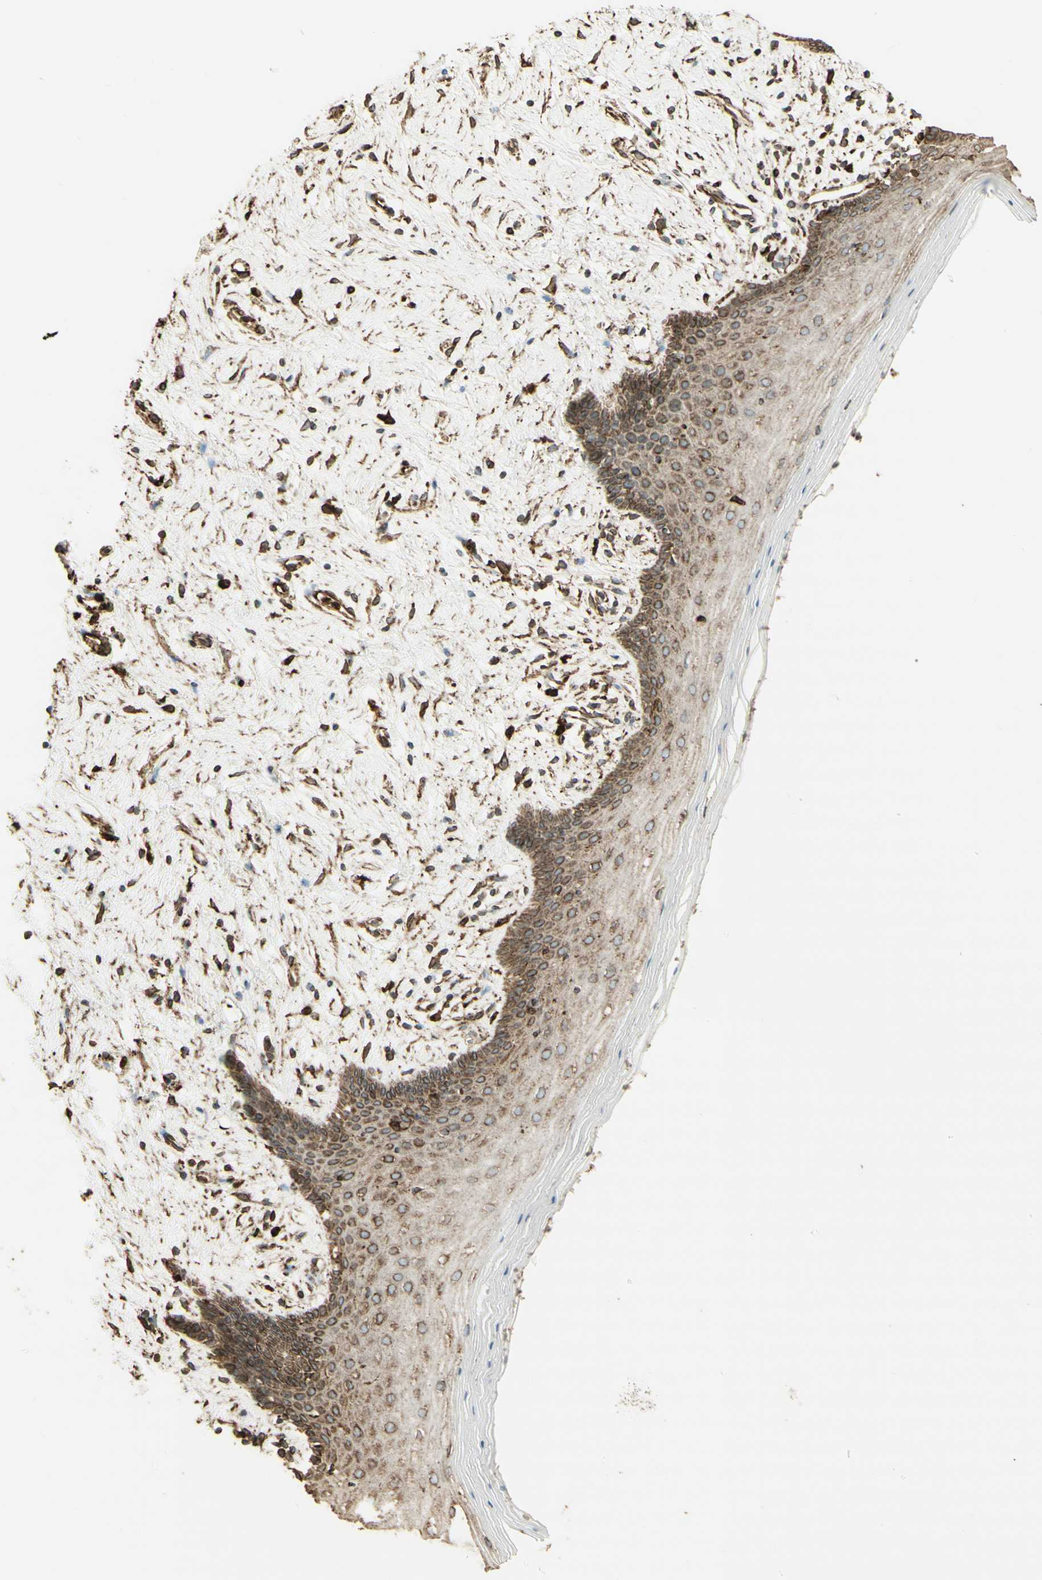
{"staining": {"intensity": "moderate", "quantity": "25%-75%", "location": "cytoplasmic/membranous"}, "tissue": "vagina", "cell_type": "Squamous epithelial cells", "image_type": "normal", "snomed": [{"axis": "morphology", "description": "Normal tissue, NOS"}, {"axis": "topography", "description": "Vagina"}], "caption": "Protein analysis of normal vagina reveals moderate cytoplasmic/membranous staining in approximately 25%-75% of squamous epithelial cells. (IHC, brightfield microscopy, high magnification).", "gene": "CANX", "patient": {"sex": "female", "age": 44}}